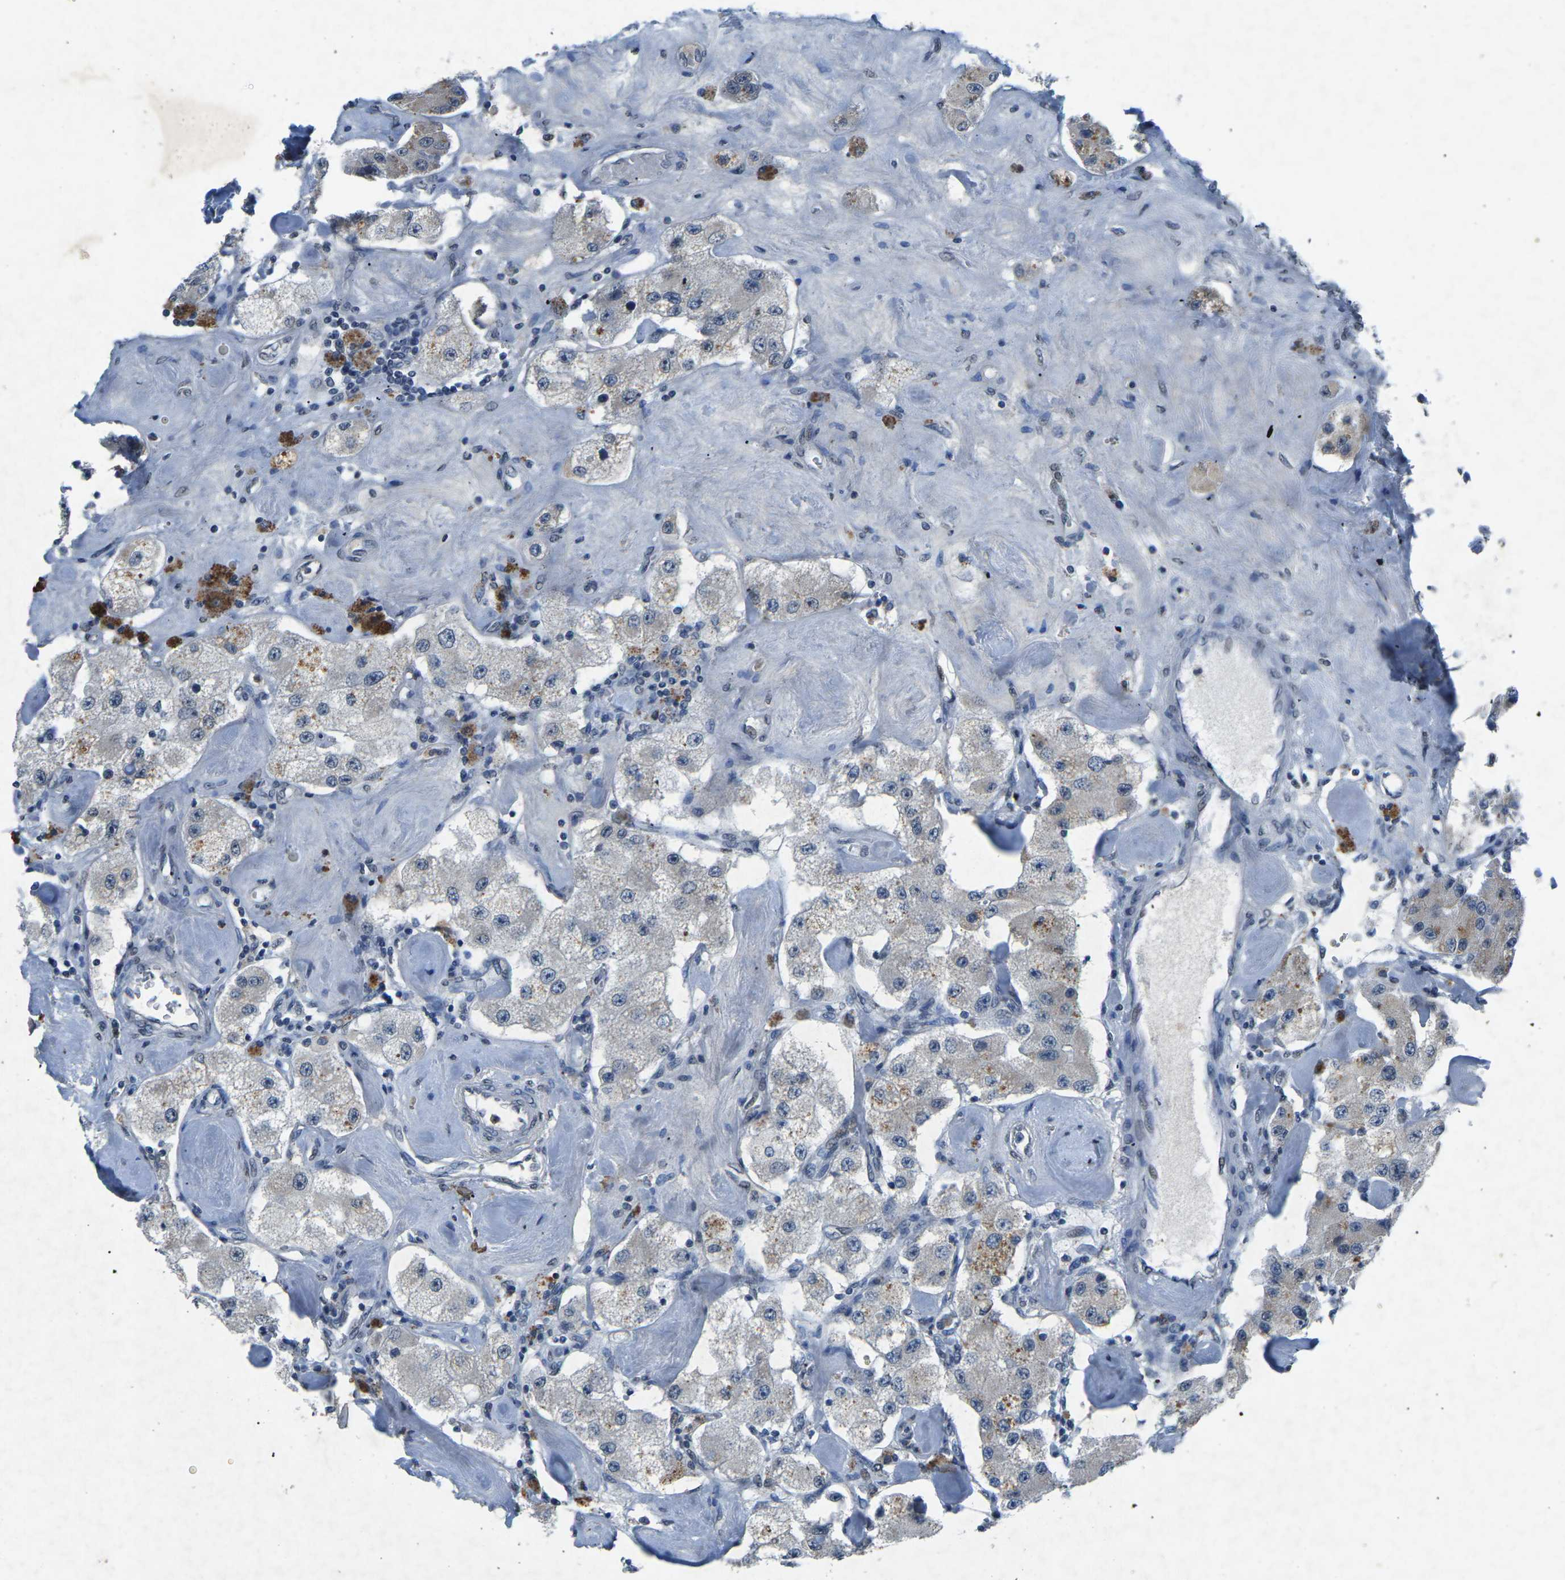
{"staining": {"intensity": "moderate", "quantity": "<25%", "location": "cytoplasmic/membranous"}, "tissue": "carcinoid", "cell_type": "Tumor cells", "image_type": "cancer", "snomed": [{"axis": "morphology", "description": "Carcinoid, malignant, NOS"}, {"axis": "topography", "description": "Pancreas"}], "caption": "Malignant carcinoid stained with a brown dye shows moderate cytoplasmic/membranous positive positivity in approximately <25% of tumor cells.", "gene": "PLG", "patient": {"sex": "male", "age": 41}}